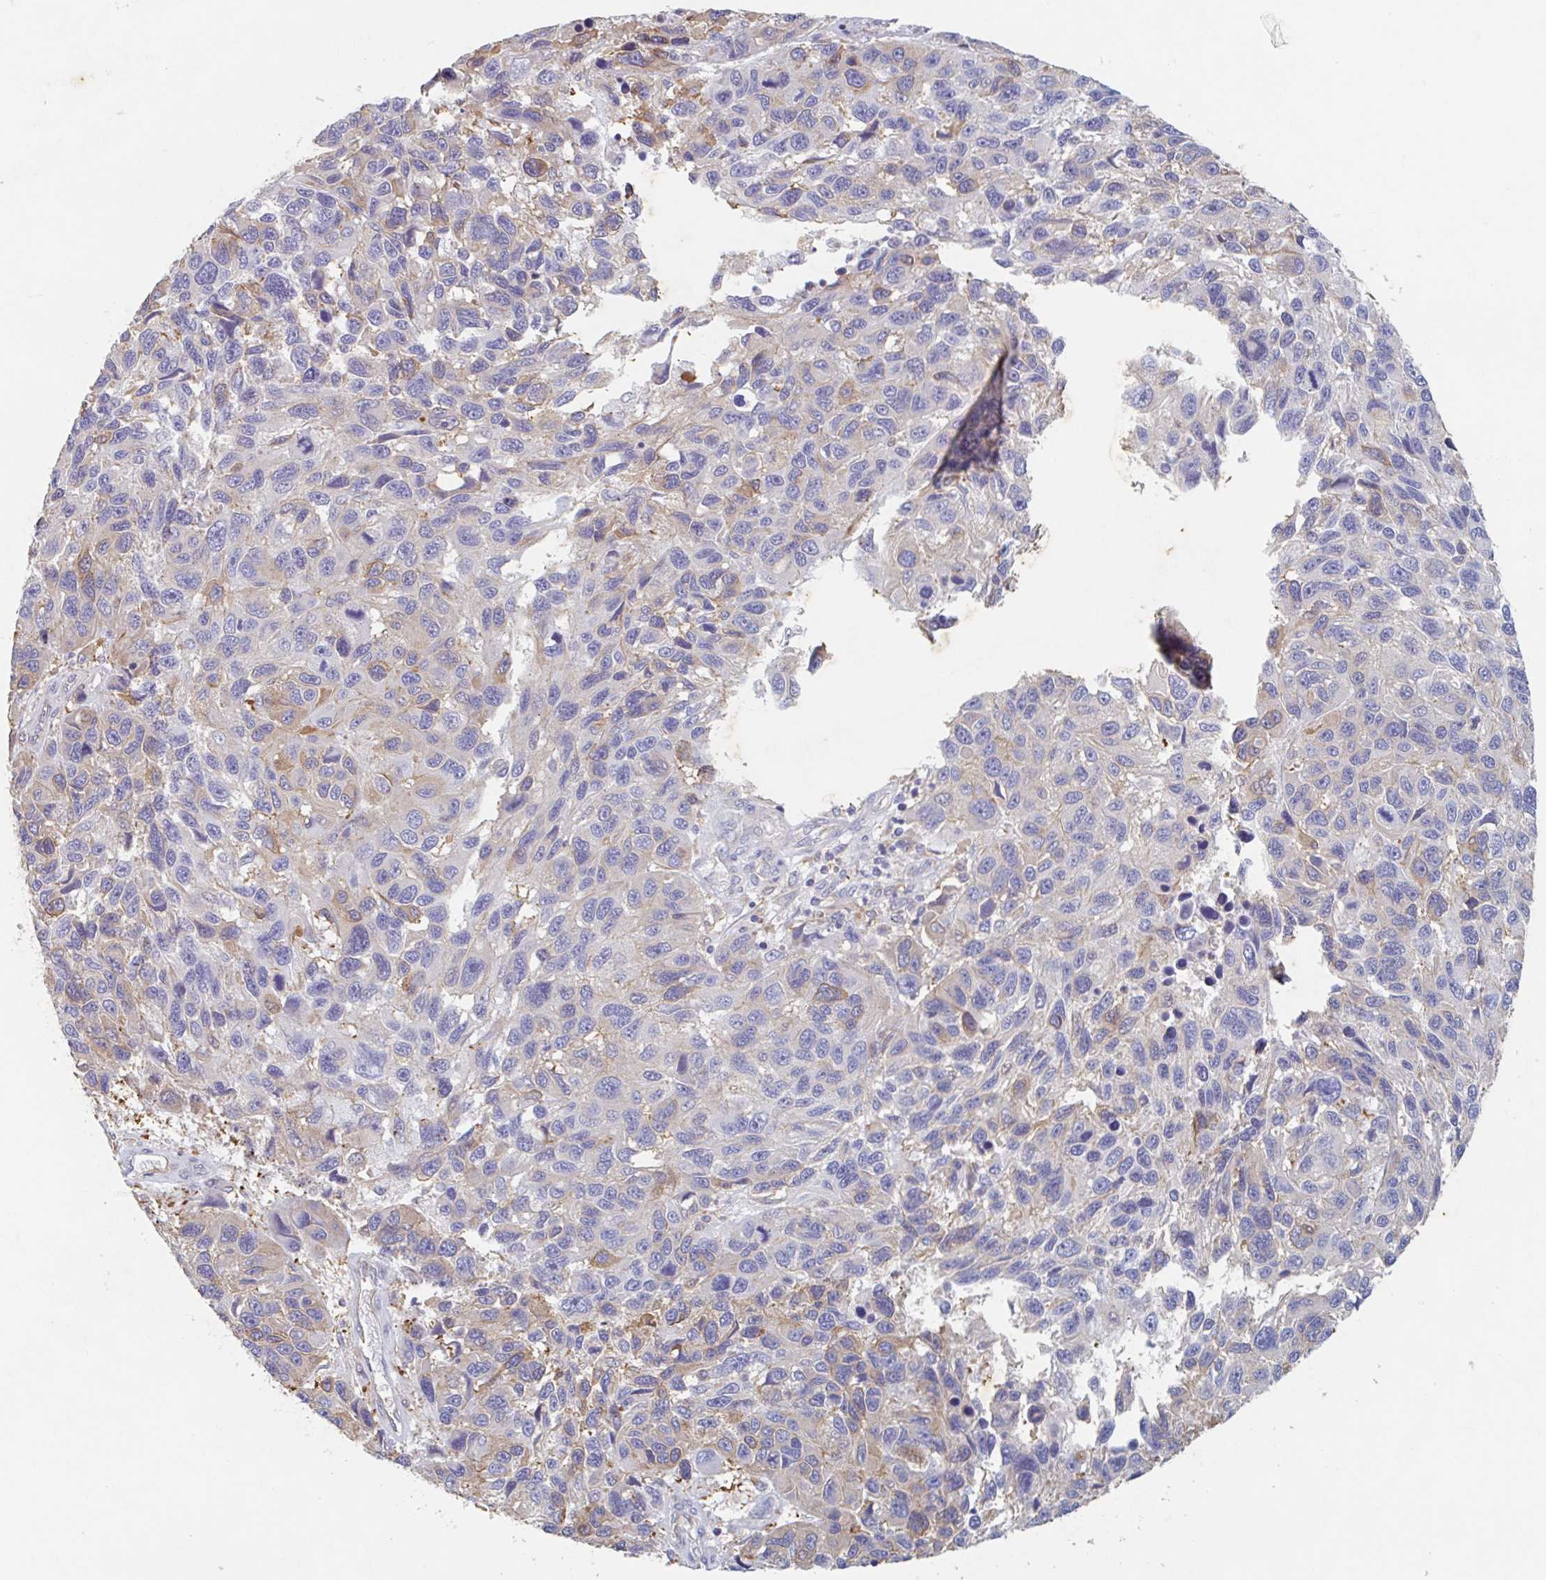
{"staining": {"intensity": "weak", "quantity": "25%-75%", "location": "cytoplasmic/membranous"}, "tissue": "melanoma", "cell_type": "Tumor cells", "image_type": "cancer", "snomed": [{"axis": "morphology", "description": "Malignant melanoma, NOS"}, {"axis": "topography", "description": "Skin"}], "caption": "Immunohistochemistry (IHC) staining of malignant melanoma, which reveals low levels of weak cytoplasmic/membranous staining in approximately 25%-75% of tumor cells indicating weak cytoplasmic/membranous protein staining. The staining was performed using DAB (brown) for protein detection and nuclei were counterstained in hematoxylin (blue).", "gene": "MANBA", "patient": {"sex": "male", "age": 53}}